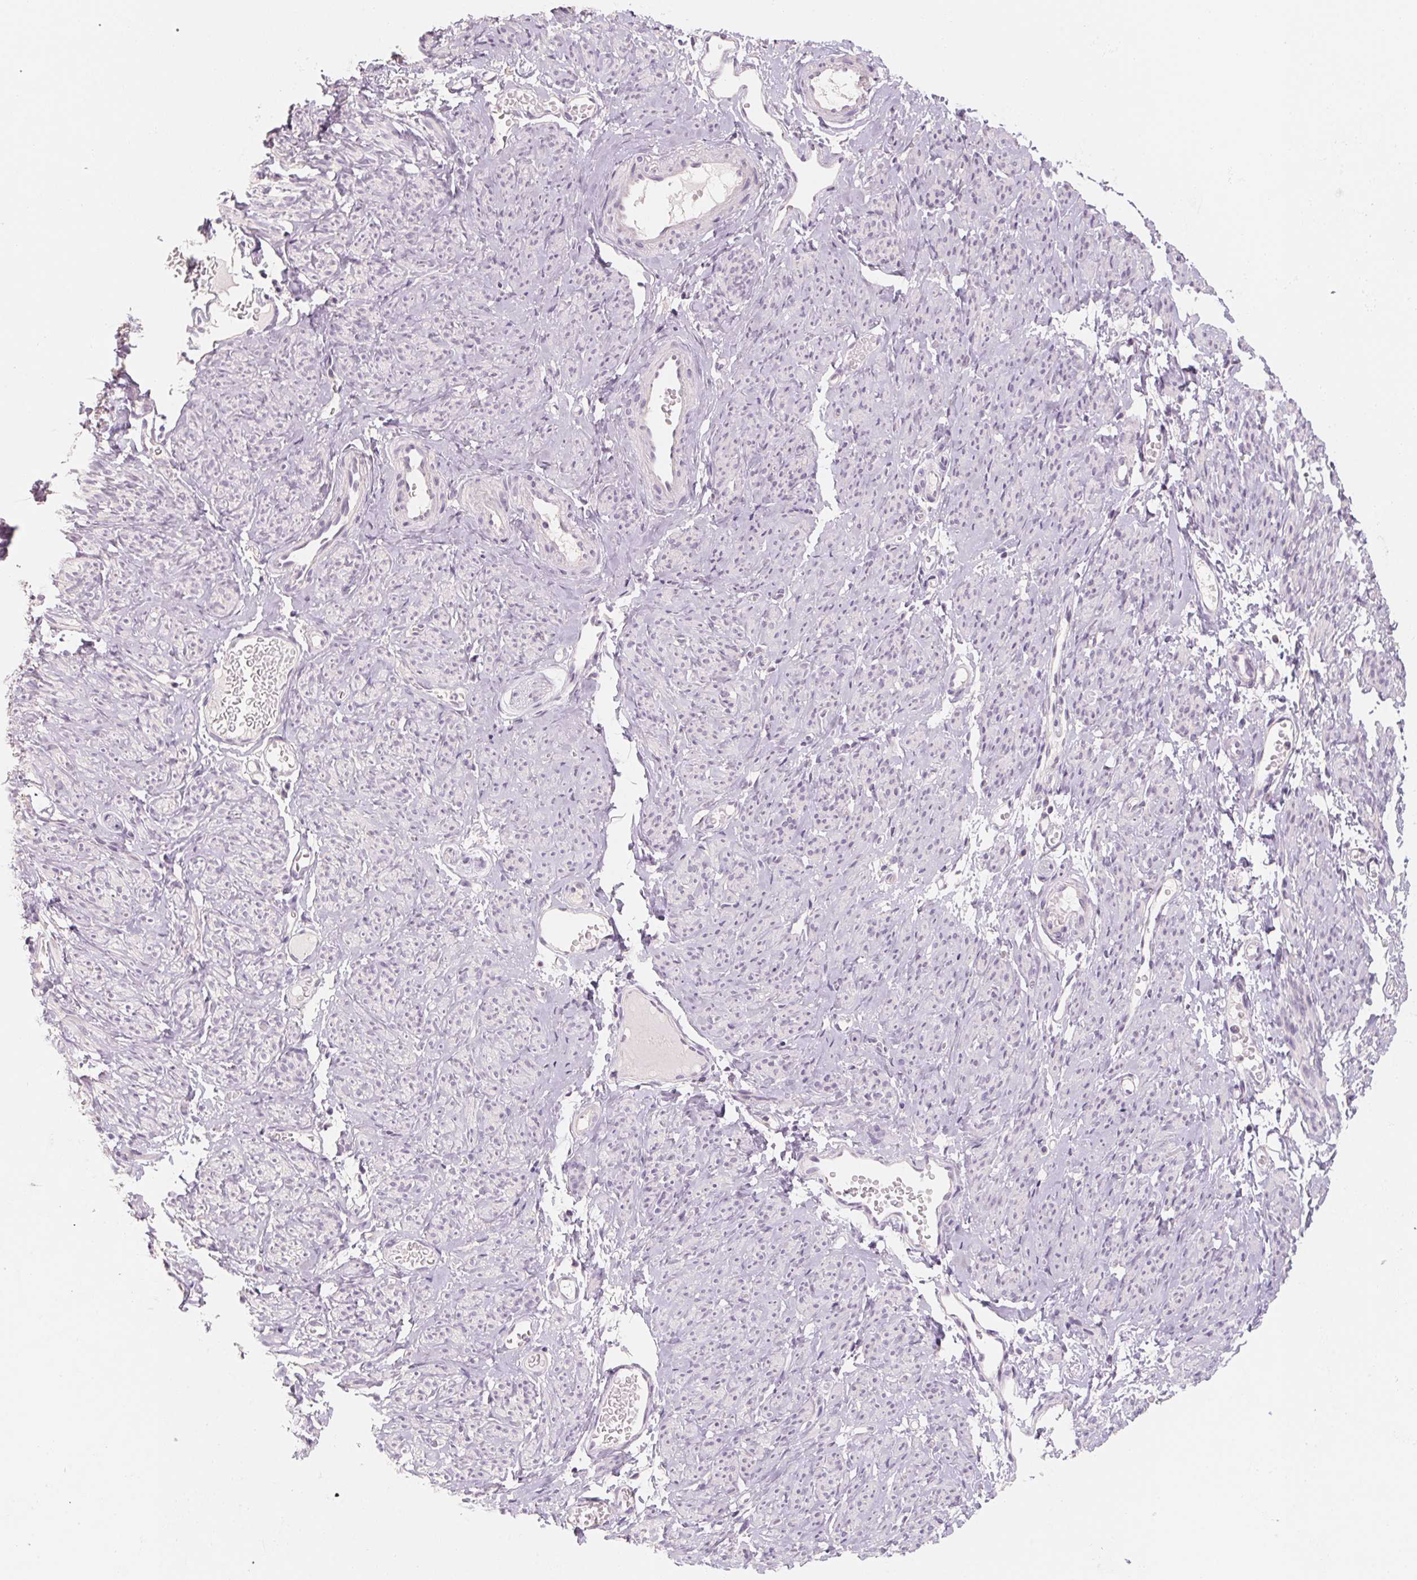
{"staining": {"intensity": "negative", "quantity": "none", "location": "none"}, "tissue": "smooth muscle", "cell_type": "Smooth muscle cells", "image_type": "normal", "snomed": [{"axis": "morphology", "description": "Normal tissue, NOS"}, {"axis": "topography", "description": "Smooth muscle"}], "caption": "Smooth muscle cells show no significant staining in benign smooth muscle. (Immunohistochemistry (ihc), brightfield microscopy, high magnification).", "gene": "CAPZA3", "patient": {"sex": "female", "age": 65}}